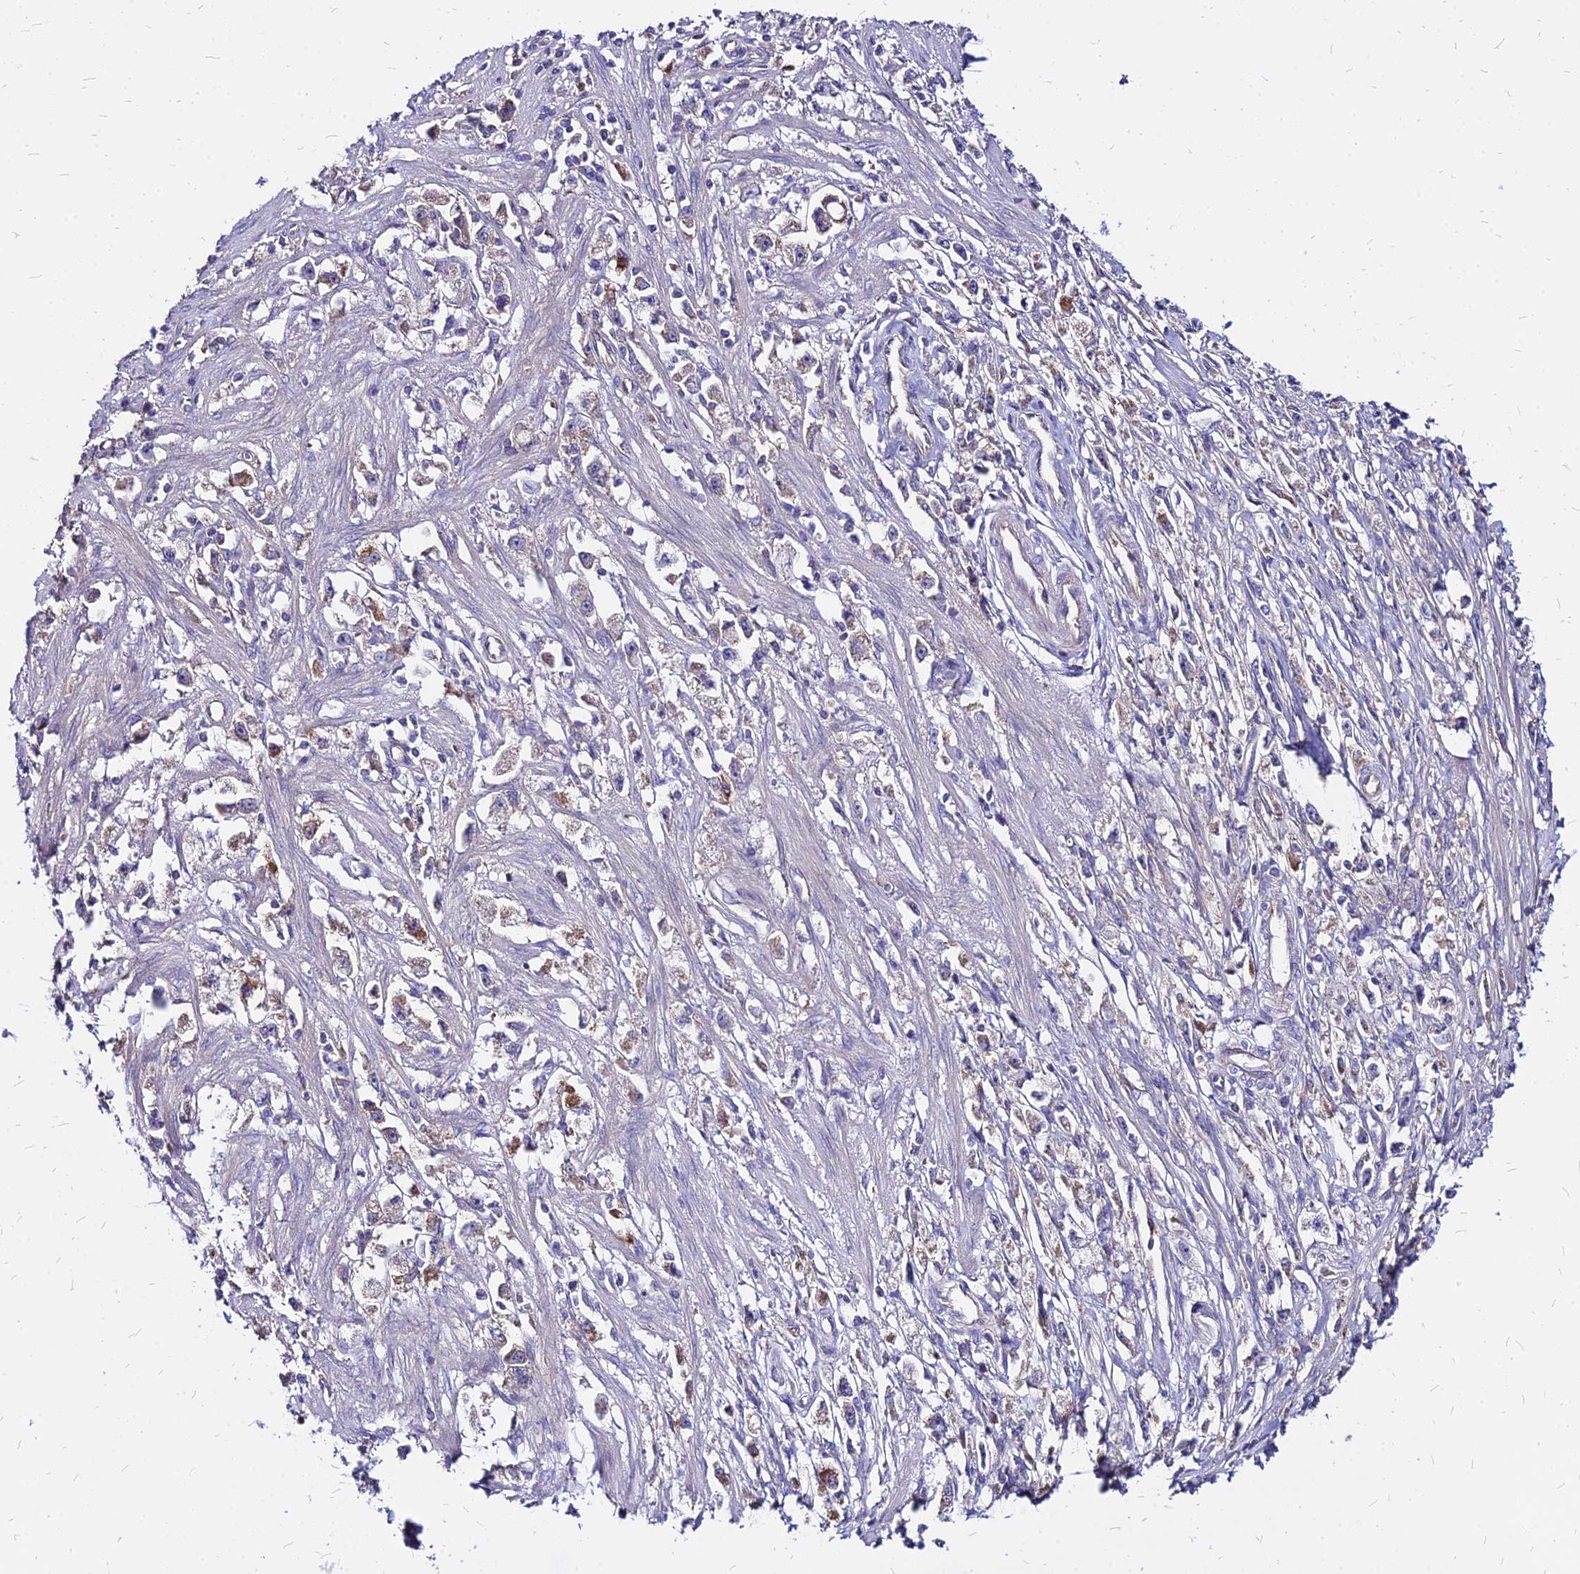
{"staining": {"intensity": "moderate", "quantity": "<25%", "location": "cytoplasmic/membranous"}, "tissue": "stomach cancer", "cell_type": "Tumor cells", "image_type": "cancer", "snomed": [{"axis": "morphology", "description": "Adenocarcinoma, NOS"}, {"axis": "topography", "description": "Stomach"}], "caption": "The micrograph reveals a brown stain indicating the presence of a protein in the cytoplasmic/membranous of tumor cells in stomach cancer (adenocarcinoma).", "gene": "COMMD10", "patient": {"sex": "female", "age": 59}}